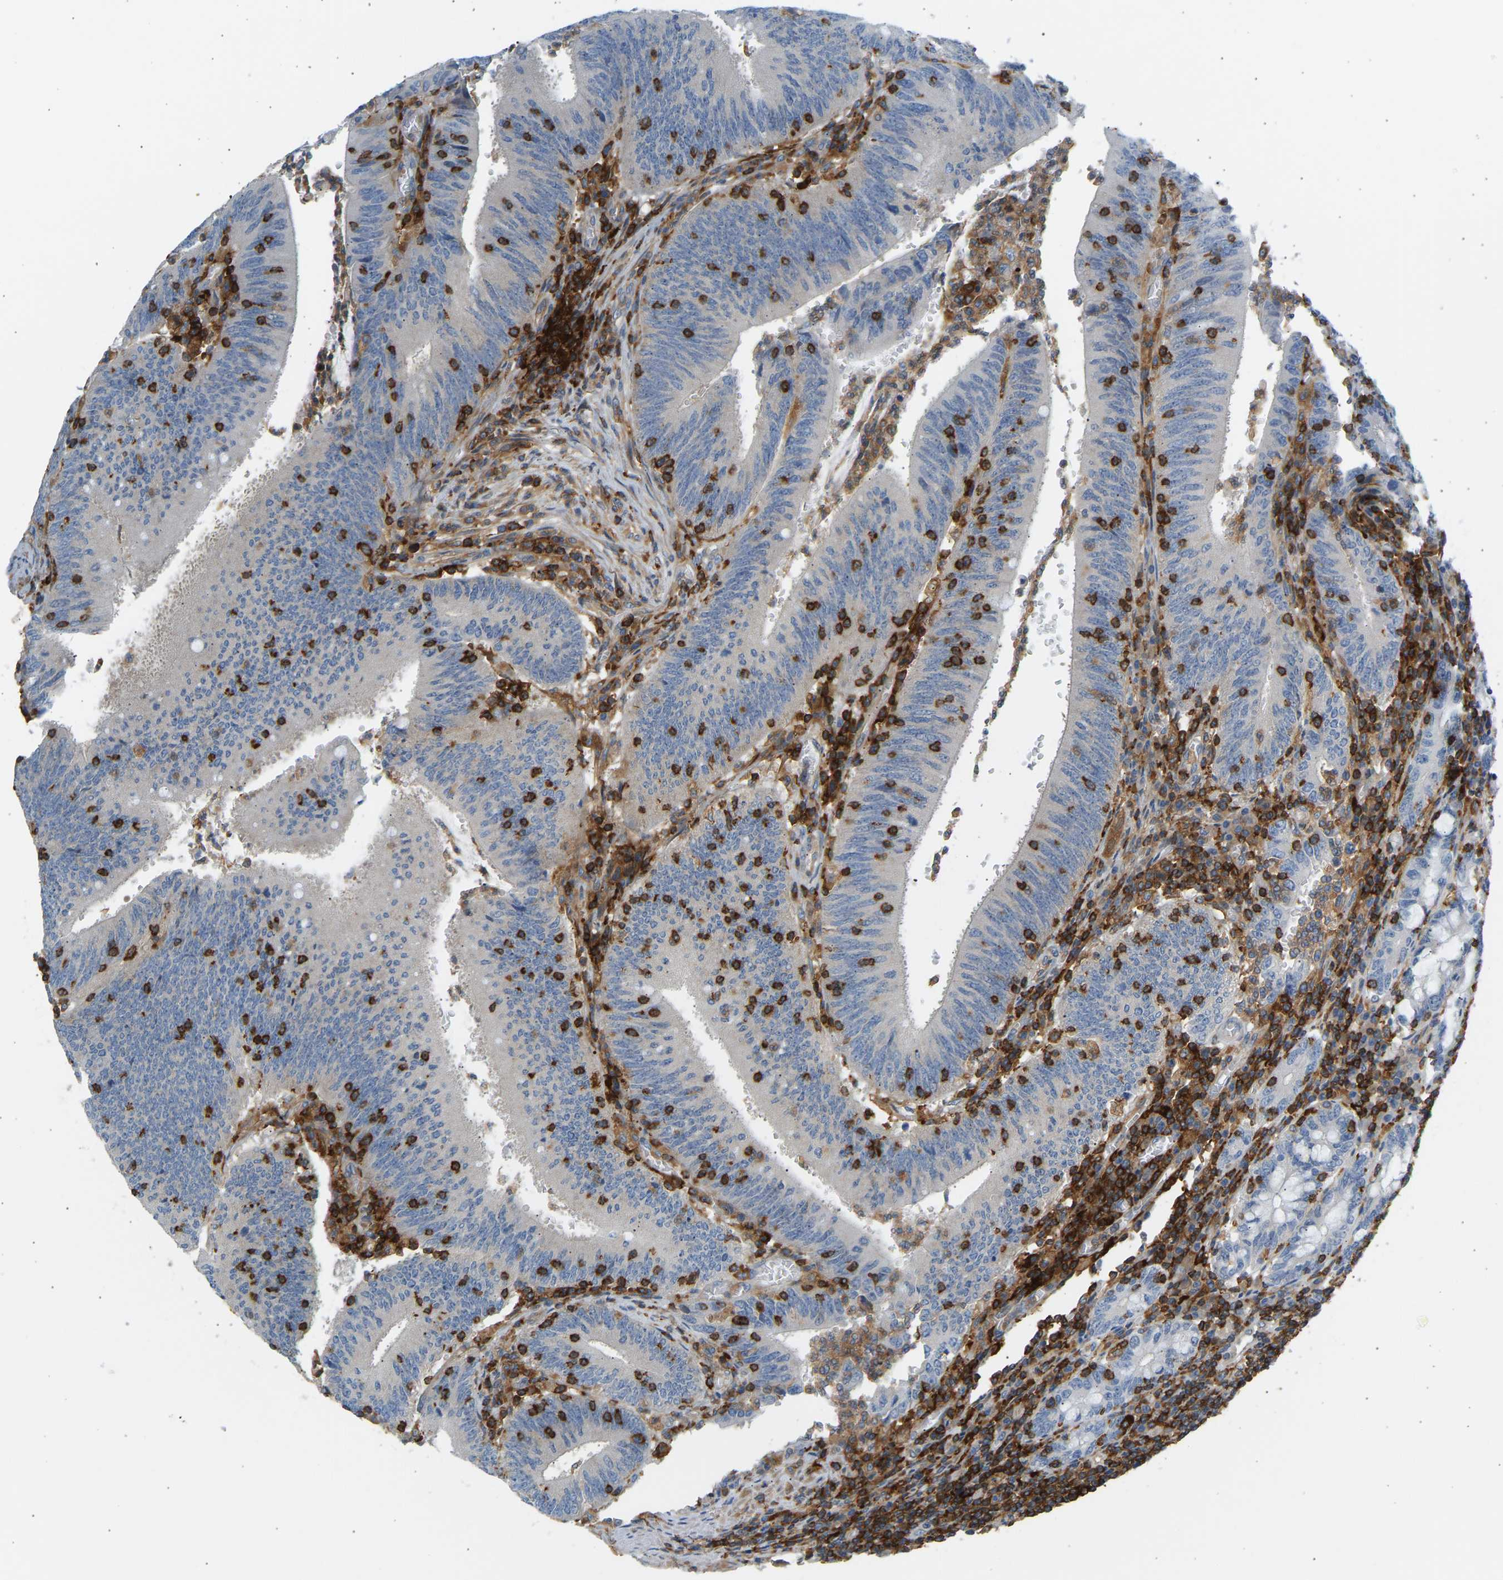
{"staining": {"intensity": "negative", "quantity": "none", "location": "none"}, "tissue": "colorectal cancer", "cell_type": "Tumor cells", "image_type": "cancer", "snomed": [{"axis": "morphology", "description": "Normal tissue, NOS"}, {"axis": "morphology", "description": "Adenocarcinoma, NOS"}, {"axis": "topography", "description": "Rectum"}], "caption": "An IHC image of colorectal cancer (adenocarcinoma) is shown. There is no staining in tumor cells of colorectal cancer (adenocarcinoma).", "gene": "FNBP1", "patient": {"sex": "female", "age": 66}}